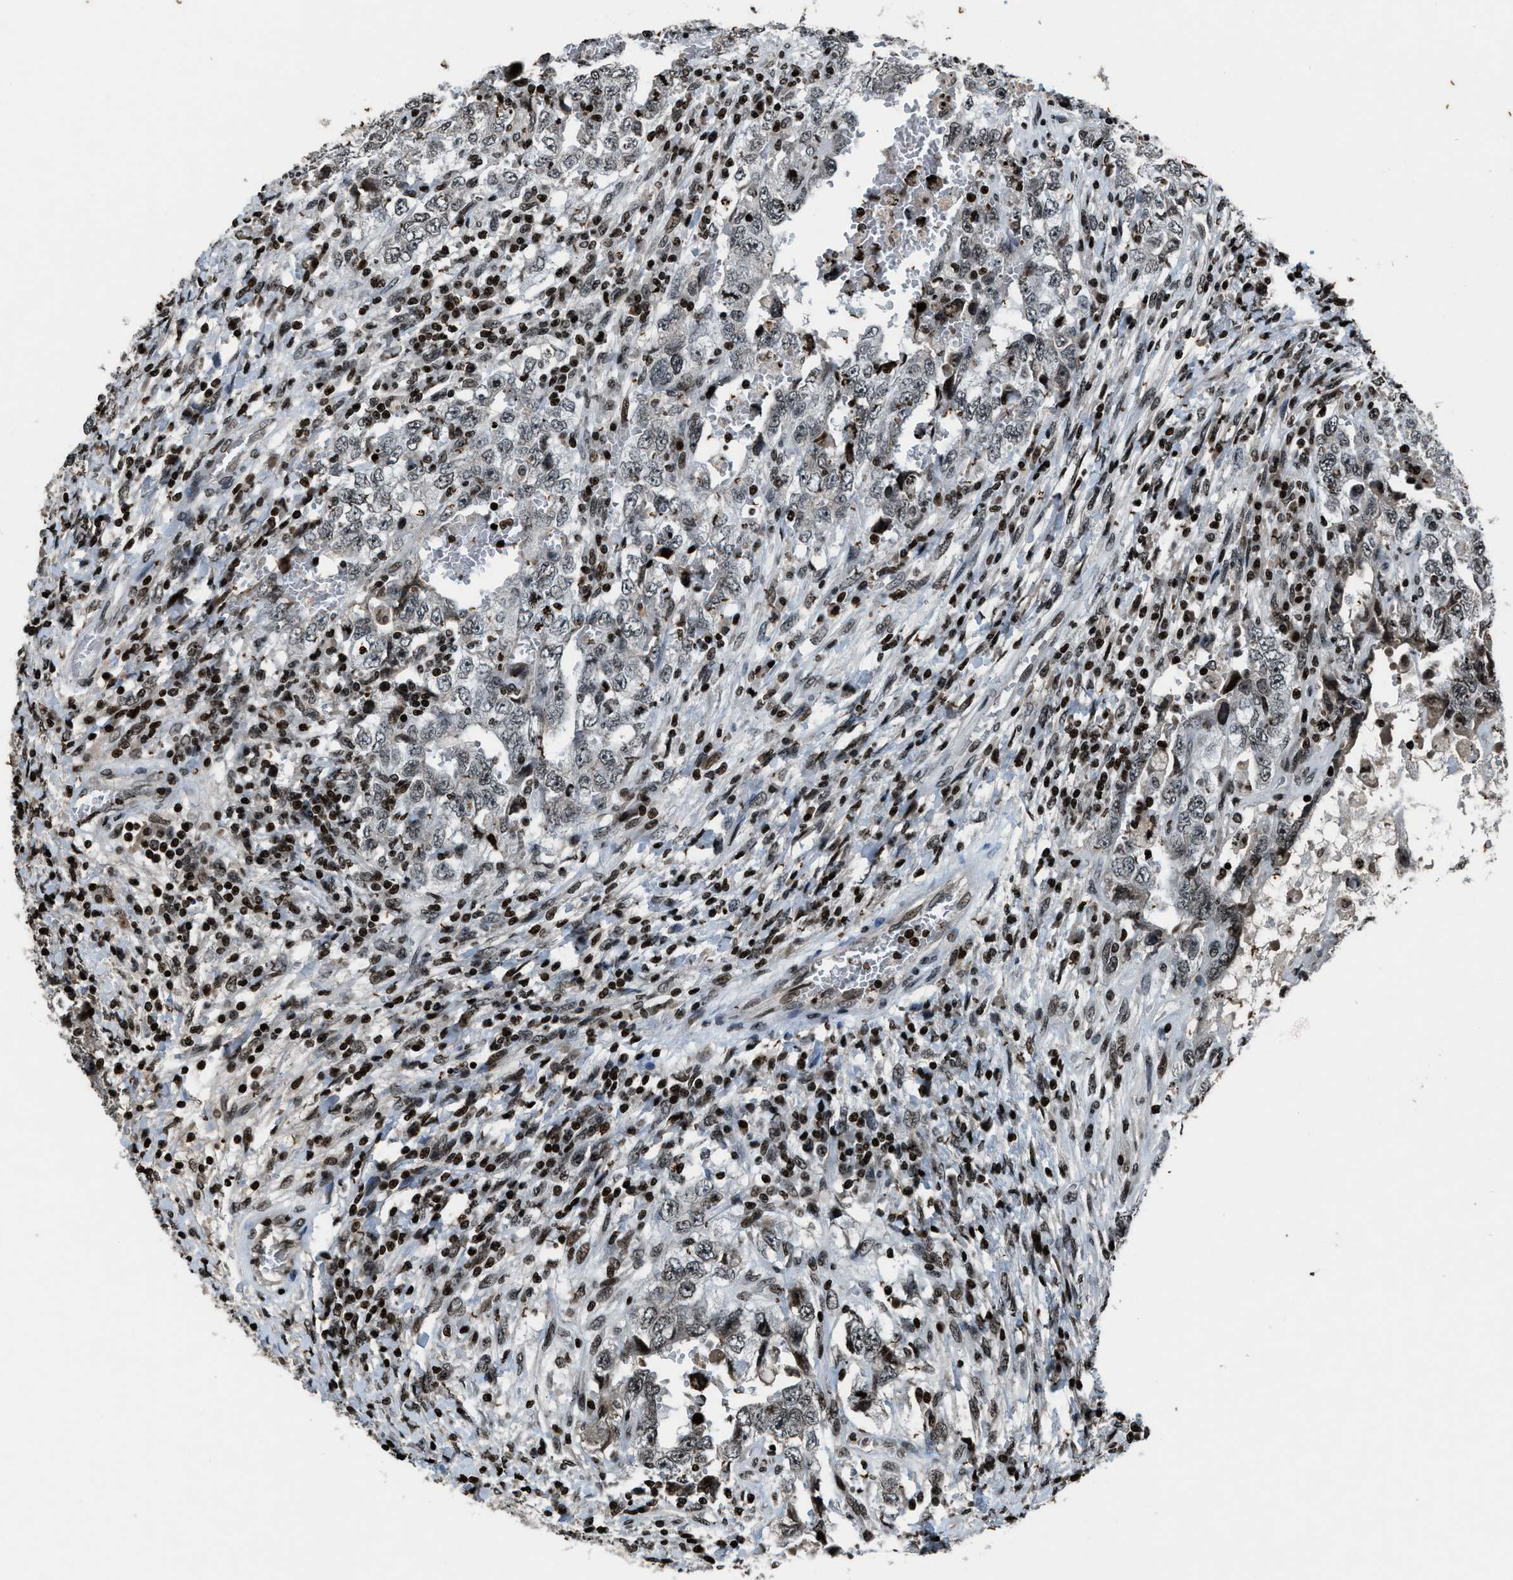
{"staining": {"intensity": "moderate", "quantity": "<25%", "location": "nuclear"}, "tissue": "testis cancer", "cell_type": "Tumor cells", "image_type": "cancer", "snomed": [{"axis": "morphology", "description": "Carcinoma, Embryonal, NOS"}, {"axis": "topography", "description": "Testis"}], "caption": "IHC (DAB) staining of human testis embryonal carcinoma exhibits moderate nuclear protein expression in about <25% of tumor cells.", "gene": "H4C1", "patient": {"sex": "male", "age": 26}}